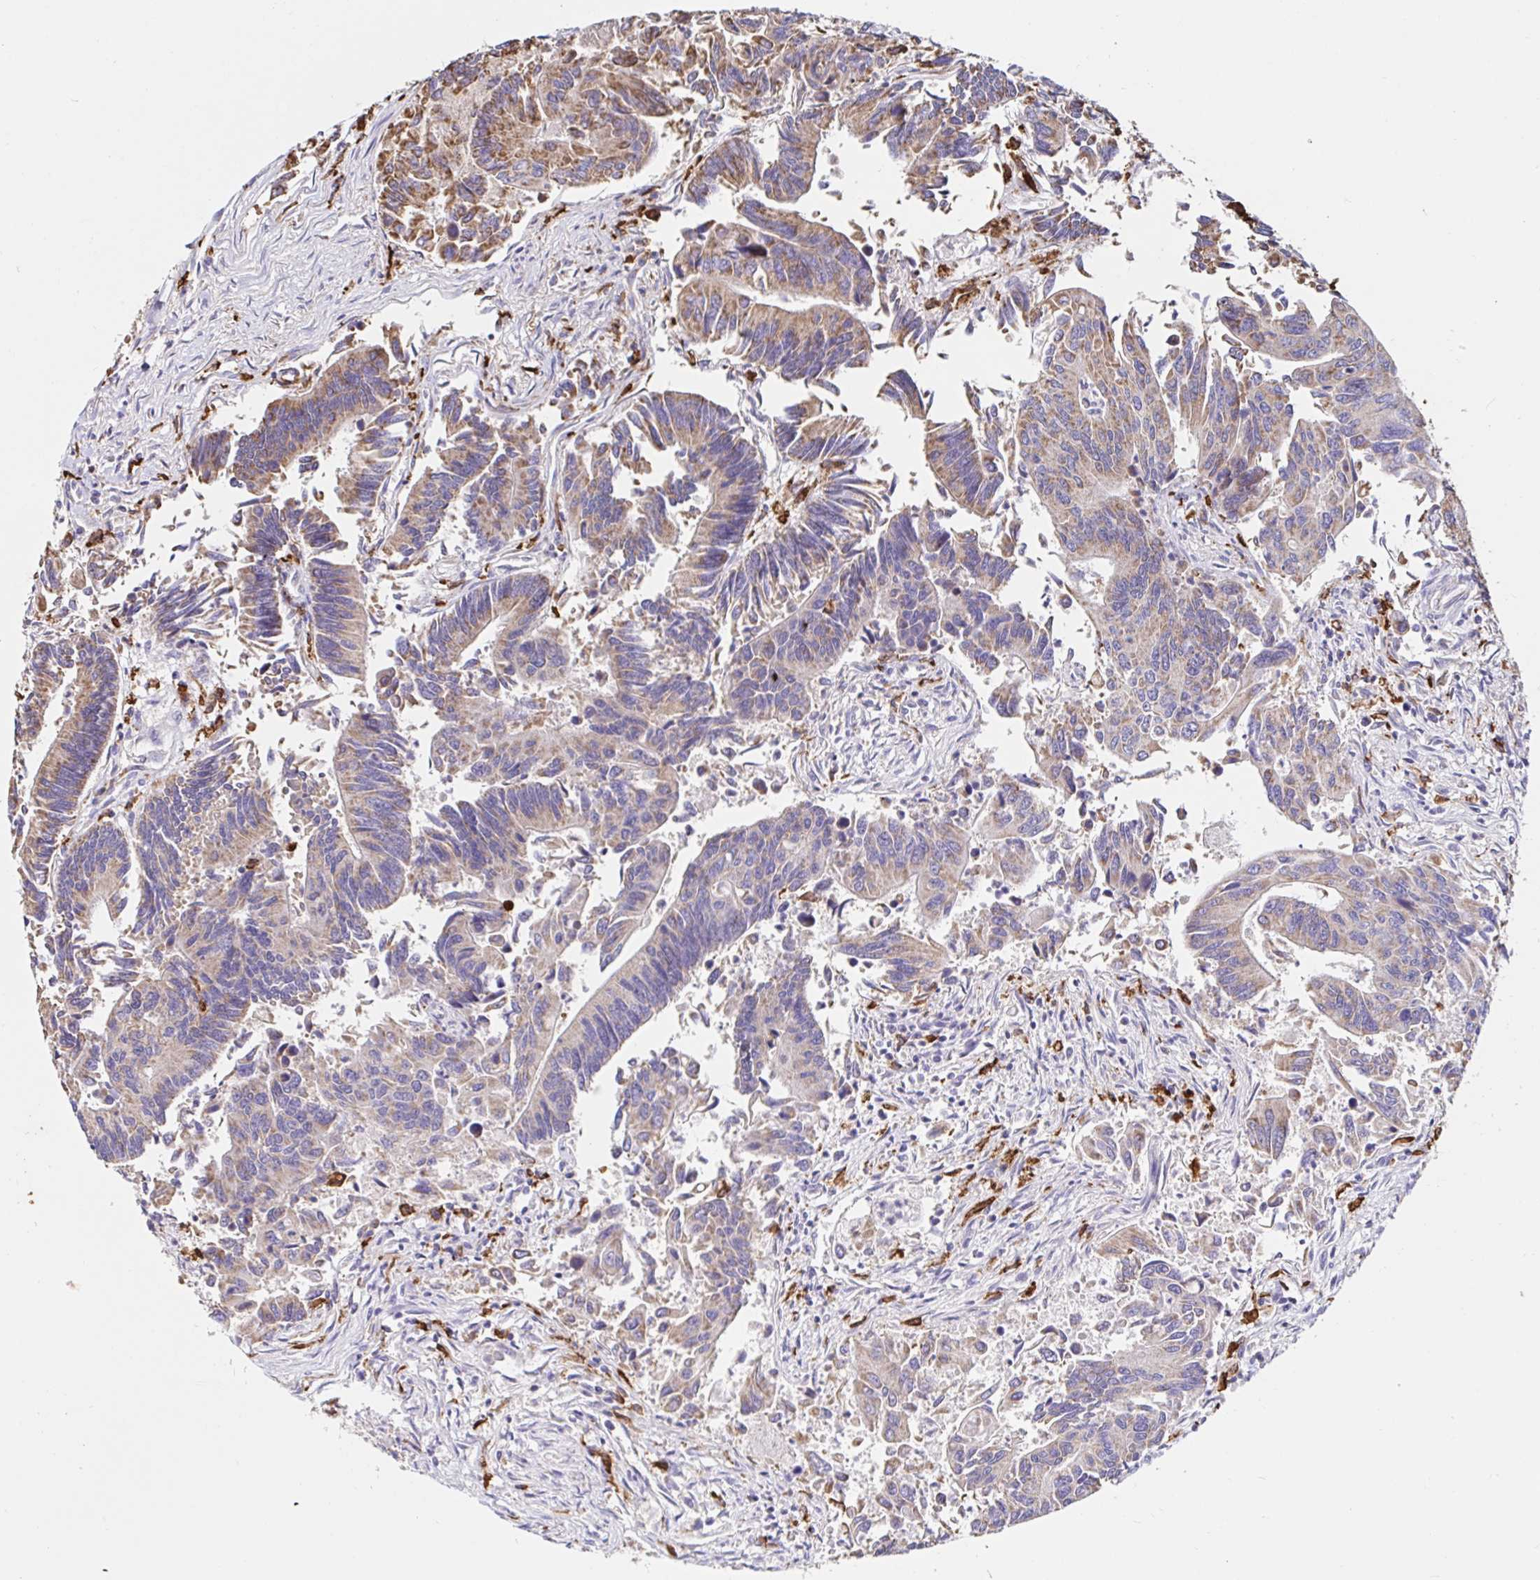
{"staining": {"intensity": "moderate", "quantity": ">75%", "location": "cytoplasmic/membranous"}, "tissue": "colorectal cancer", "cell_type": "Tumor cells", "image_type": "cancer", "snomed": [{"axis": "morphology", "description": "Adenocarcinoma, NOS"}, {"axis": "topography", "description": "Colon"}], "caption": "This is a micrograph of IHC staining of adenocarcinoma (colorectal), which shows moderate positivity in the cytoplasmic/membranous of tumor cells.", "gene": "MSR1", "patient": {"sex": "female", "age": 67}}